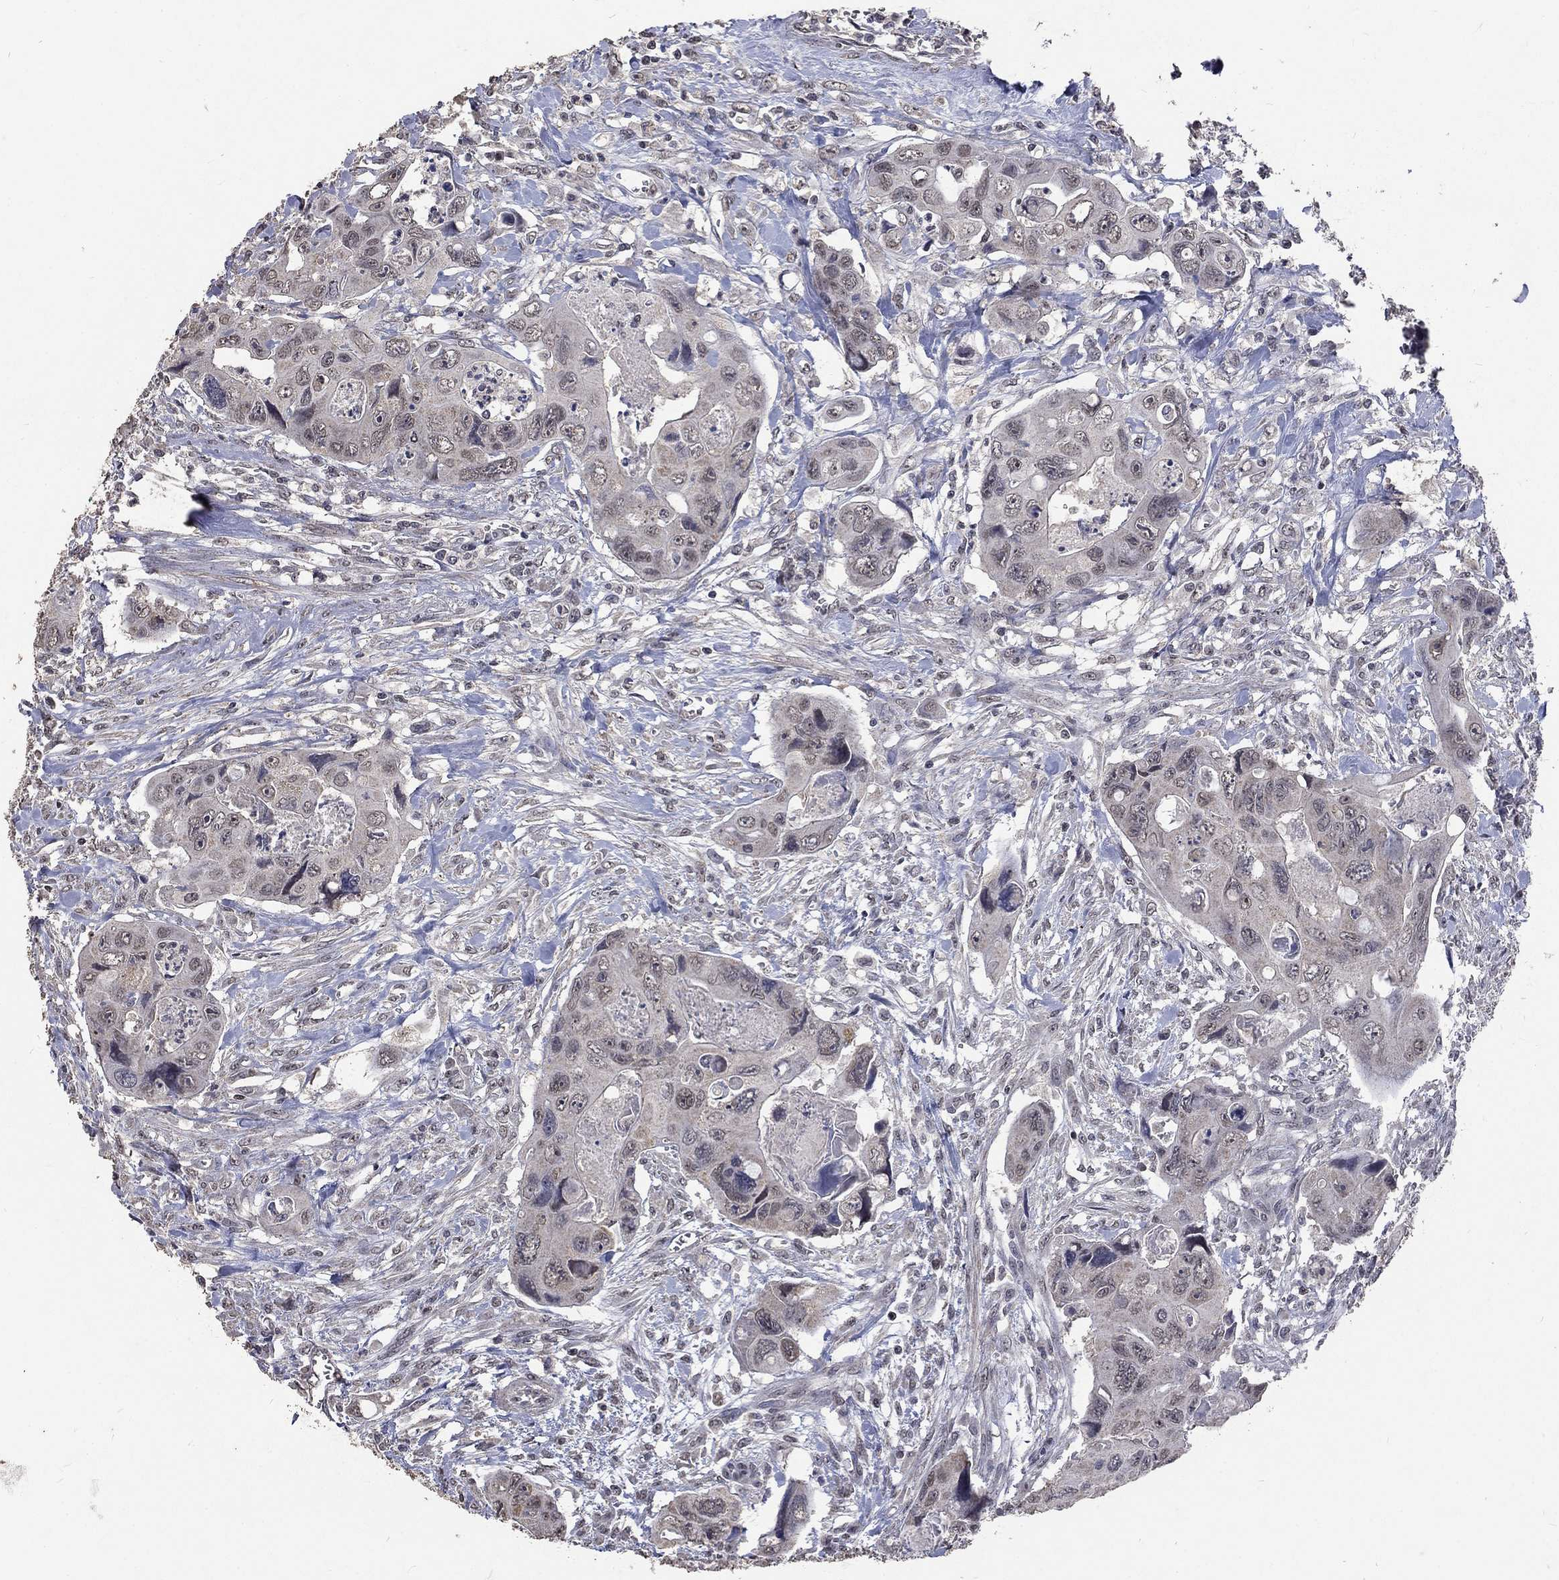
{"staining": {"intensity": "negative", "quantity": "none", "location": "none"}, "tissue": "colorectal cancer", "cell_type": "Tumor cells", "image_type": "cancer", "snomed": [{"axis": "morphology", "description": "Adenocarcinoma, NOS"}, {"axis": "topography", "description": "Rectum"}], "caption": "Colorectal adenocarcinoma was stained to show a protein in brown. There is no significant positivity in tumor cells.", "gene": "SPATA33", "patient": {"sex": "male", "age": 62}}